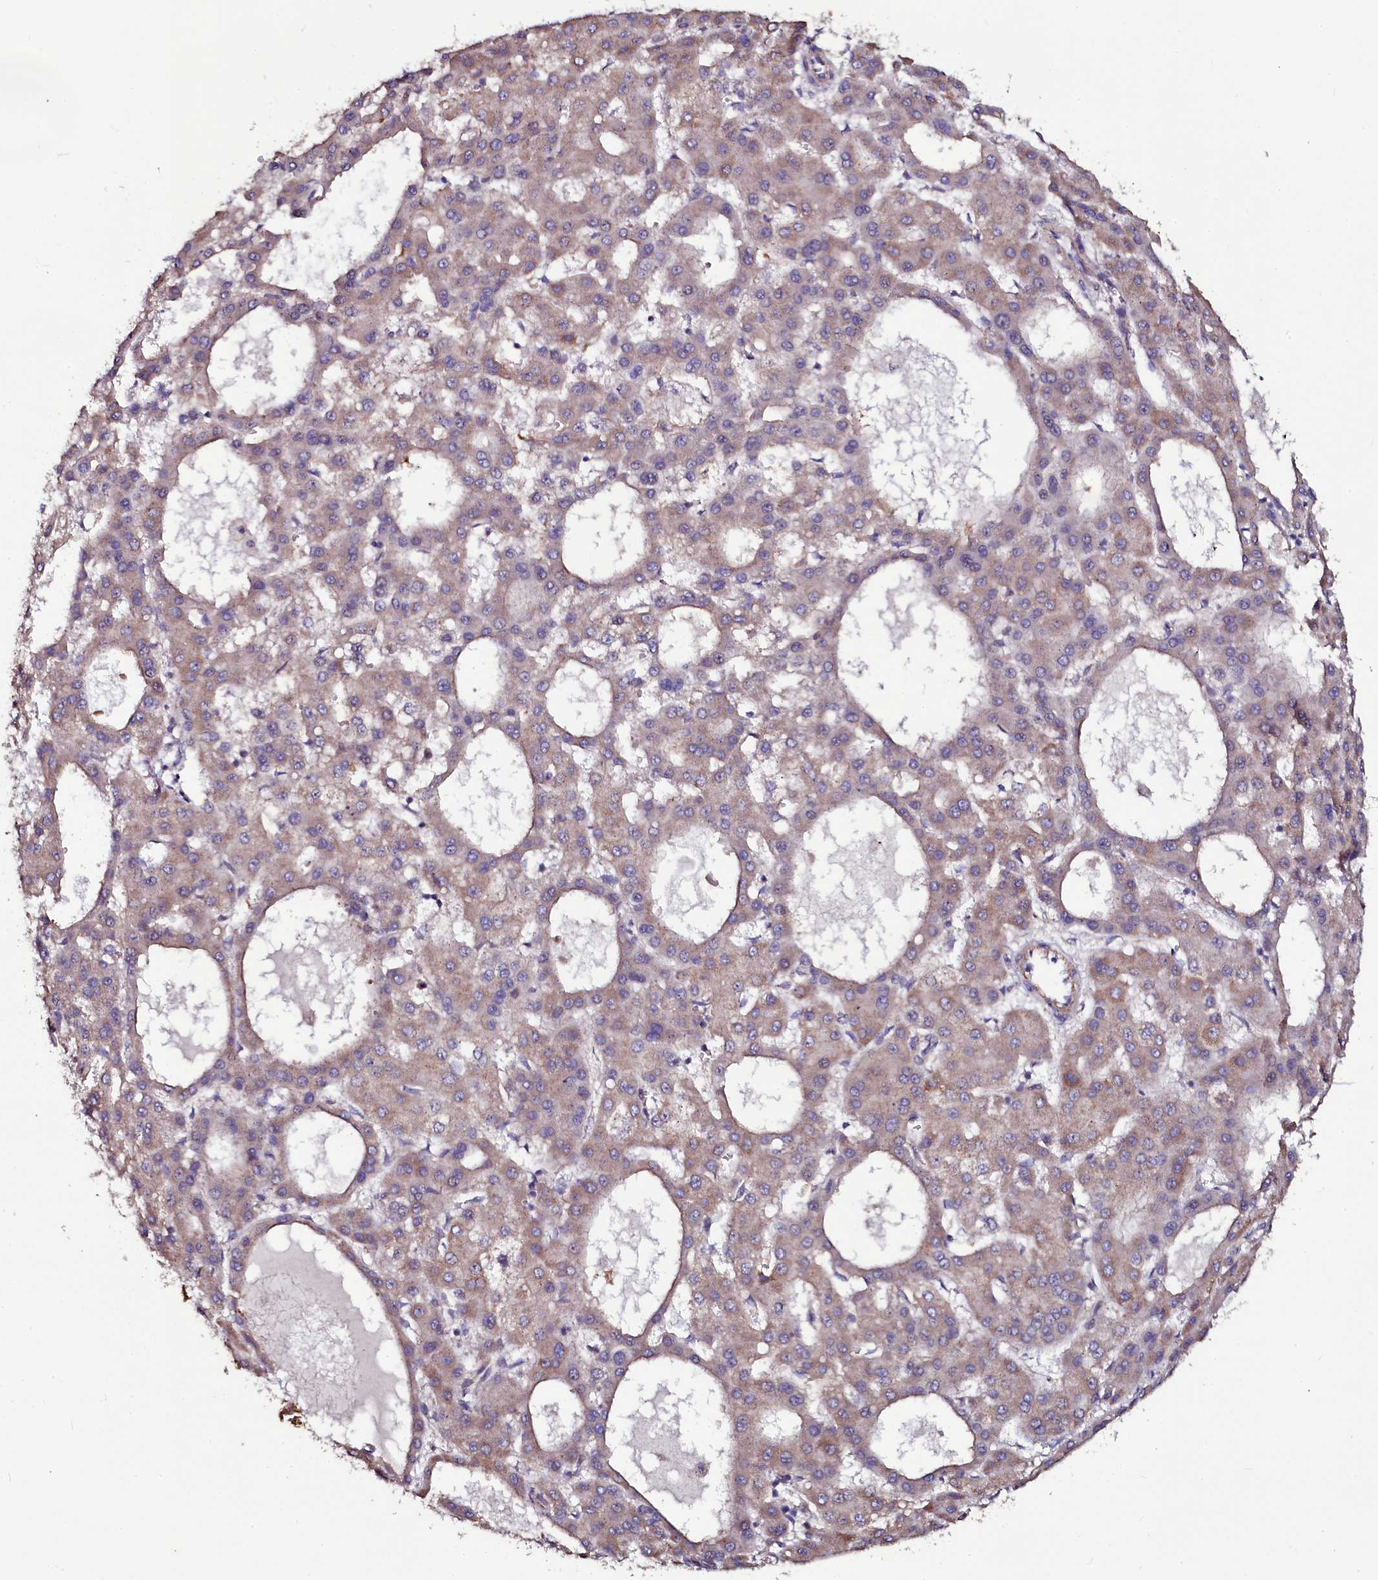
{"staining": {"intensity": "weak", "quantity": "25%-75%", "location": "cytoplasmic/membranous"}, "tissue": "liver cancer", "cell_type": "Tumor cells", "image_type": "cancer", "snomed": [{"axis": "morphology", "description": "Carcinoma, Hepatocellular, NOS"}, {"axis": "topography", "description": "Liver"}], "caption": "High-magnification brightfield microscopy of hepatocellular carcinoma (liver) stained with DAB (brown) and counterstained with hematoxylin (blue). tumor cells exhibit weak cytoplasmic/membranous positivity is seen in approximately25%-75% of cells. The staining was performed using DAB (3,3'-diaminobenzidine), with brown indicating positive protein expression. Nuclei are stained blue with hematoxylin.", "gene": "USPL1", "patient": {"sex": "male", "age": 47}}